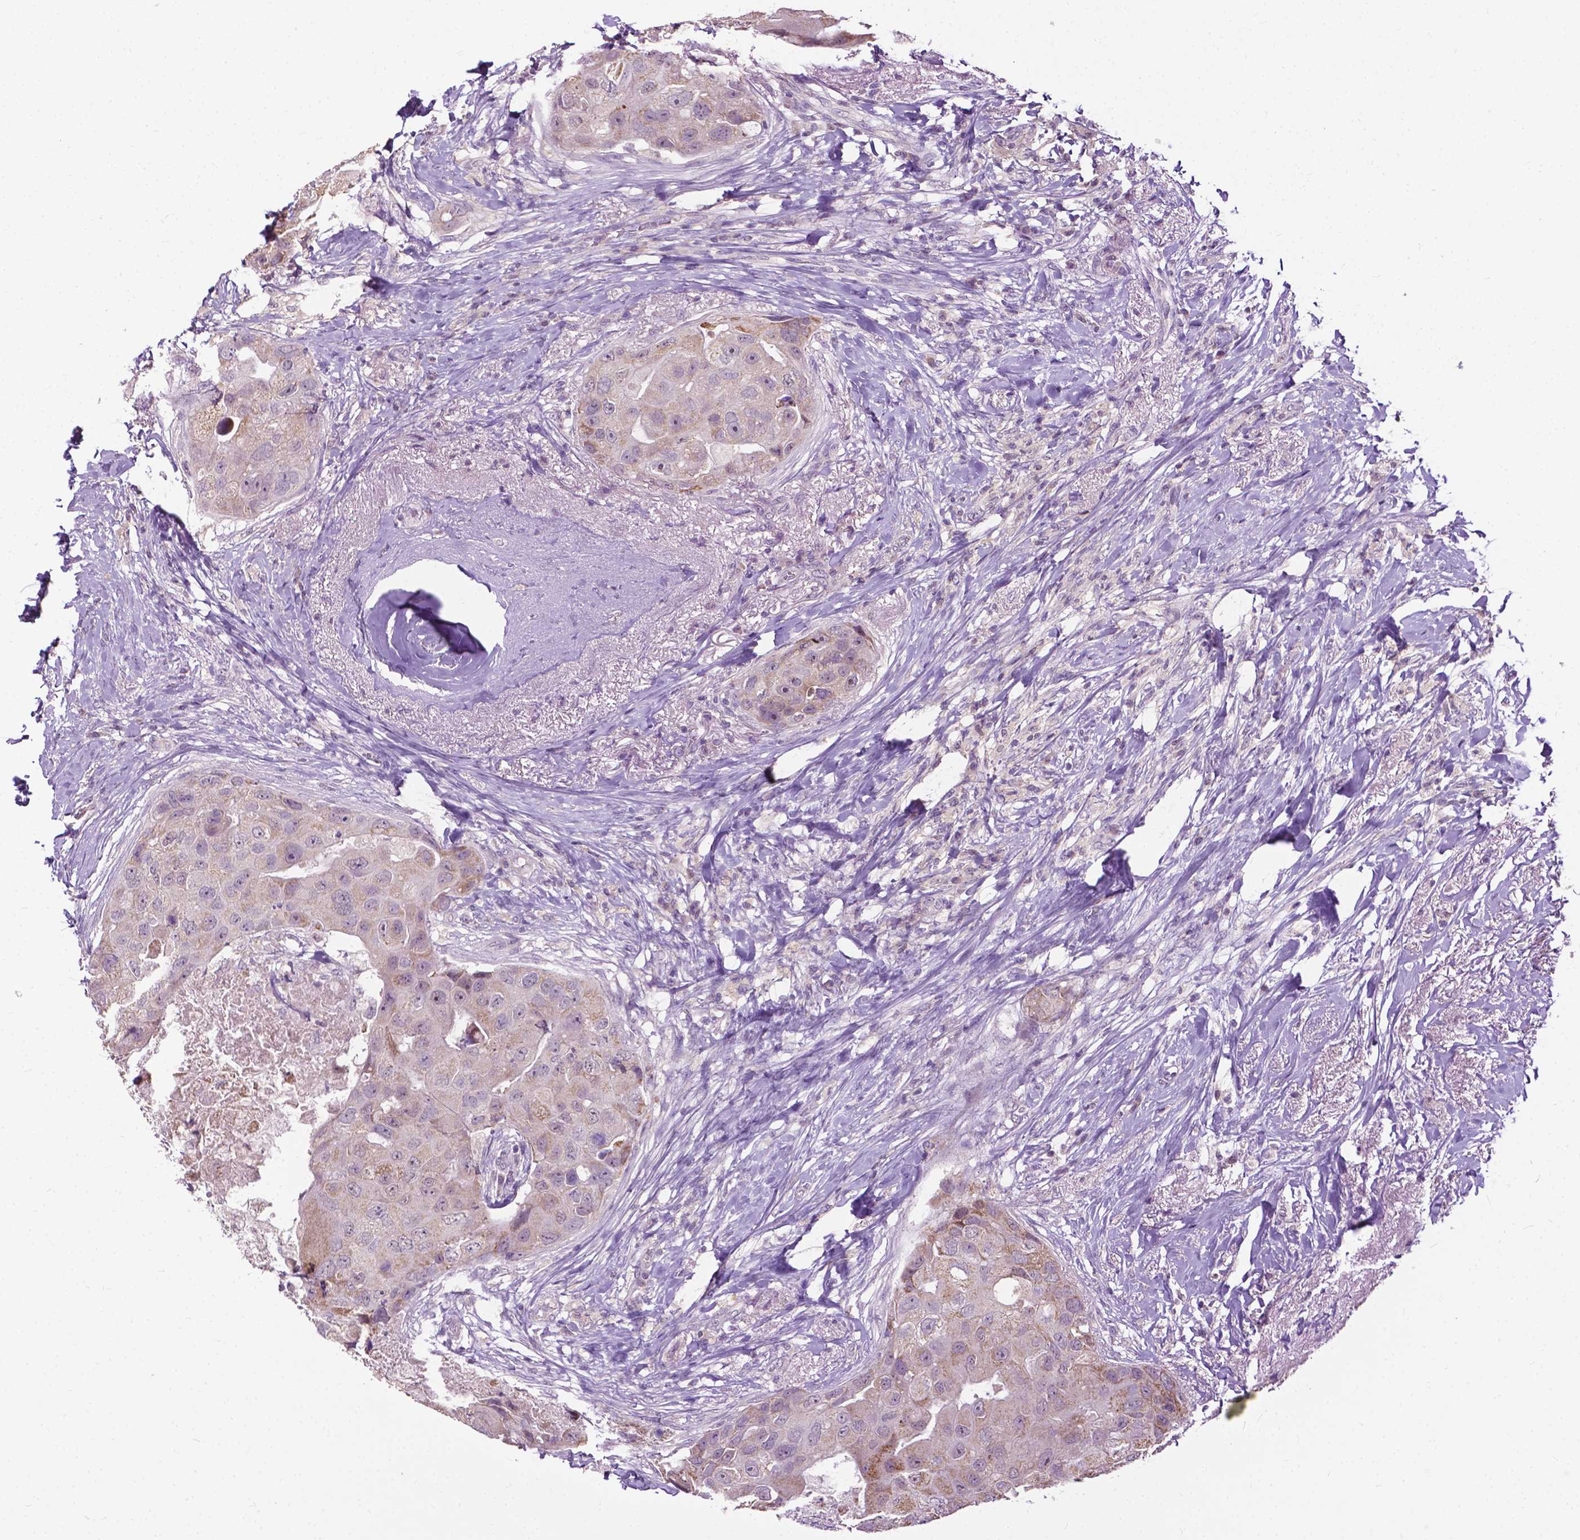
{"staining": {"intensity": "weak", "quantity": "<25%", "location": "cytoplasmic/membranous"}, "tissue": "breast cancer", "cell_type": "Tumor cells", "image_type": "cancer", "snomed": [{"axis": "morphology", "description": "Duct carcinoma"}, {"axis": "topography", "description": "Breast"}], "caption": "Image shows no protein expression in tumor cells of breast infiltrating ductal carcinoma tissue. (DAB IHC visualized using brightfield microscopy, high magnification).", "gene": "TTC9B", "patient": {"sex": "female", "age": 43}}